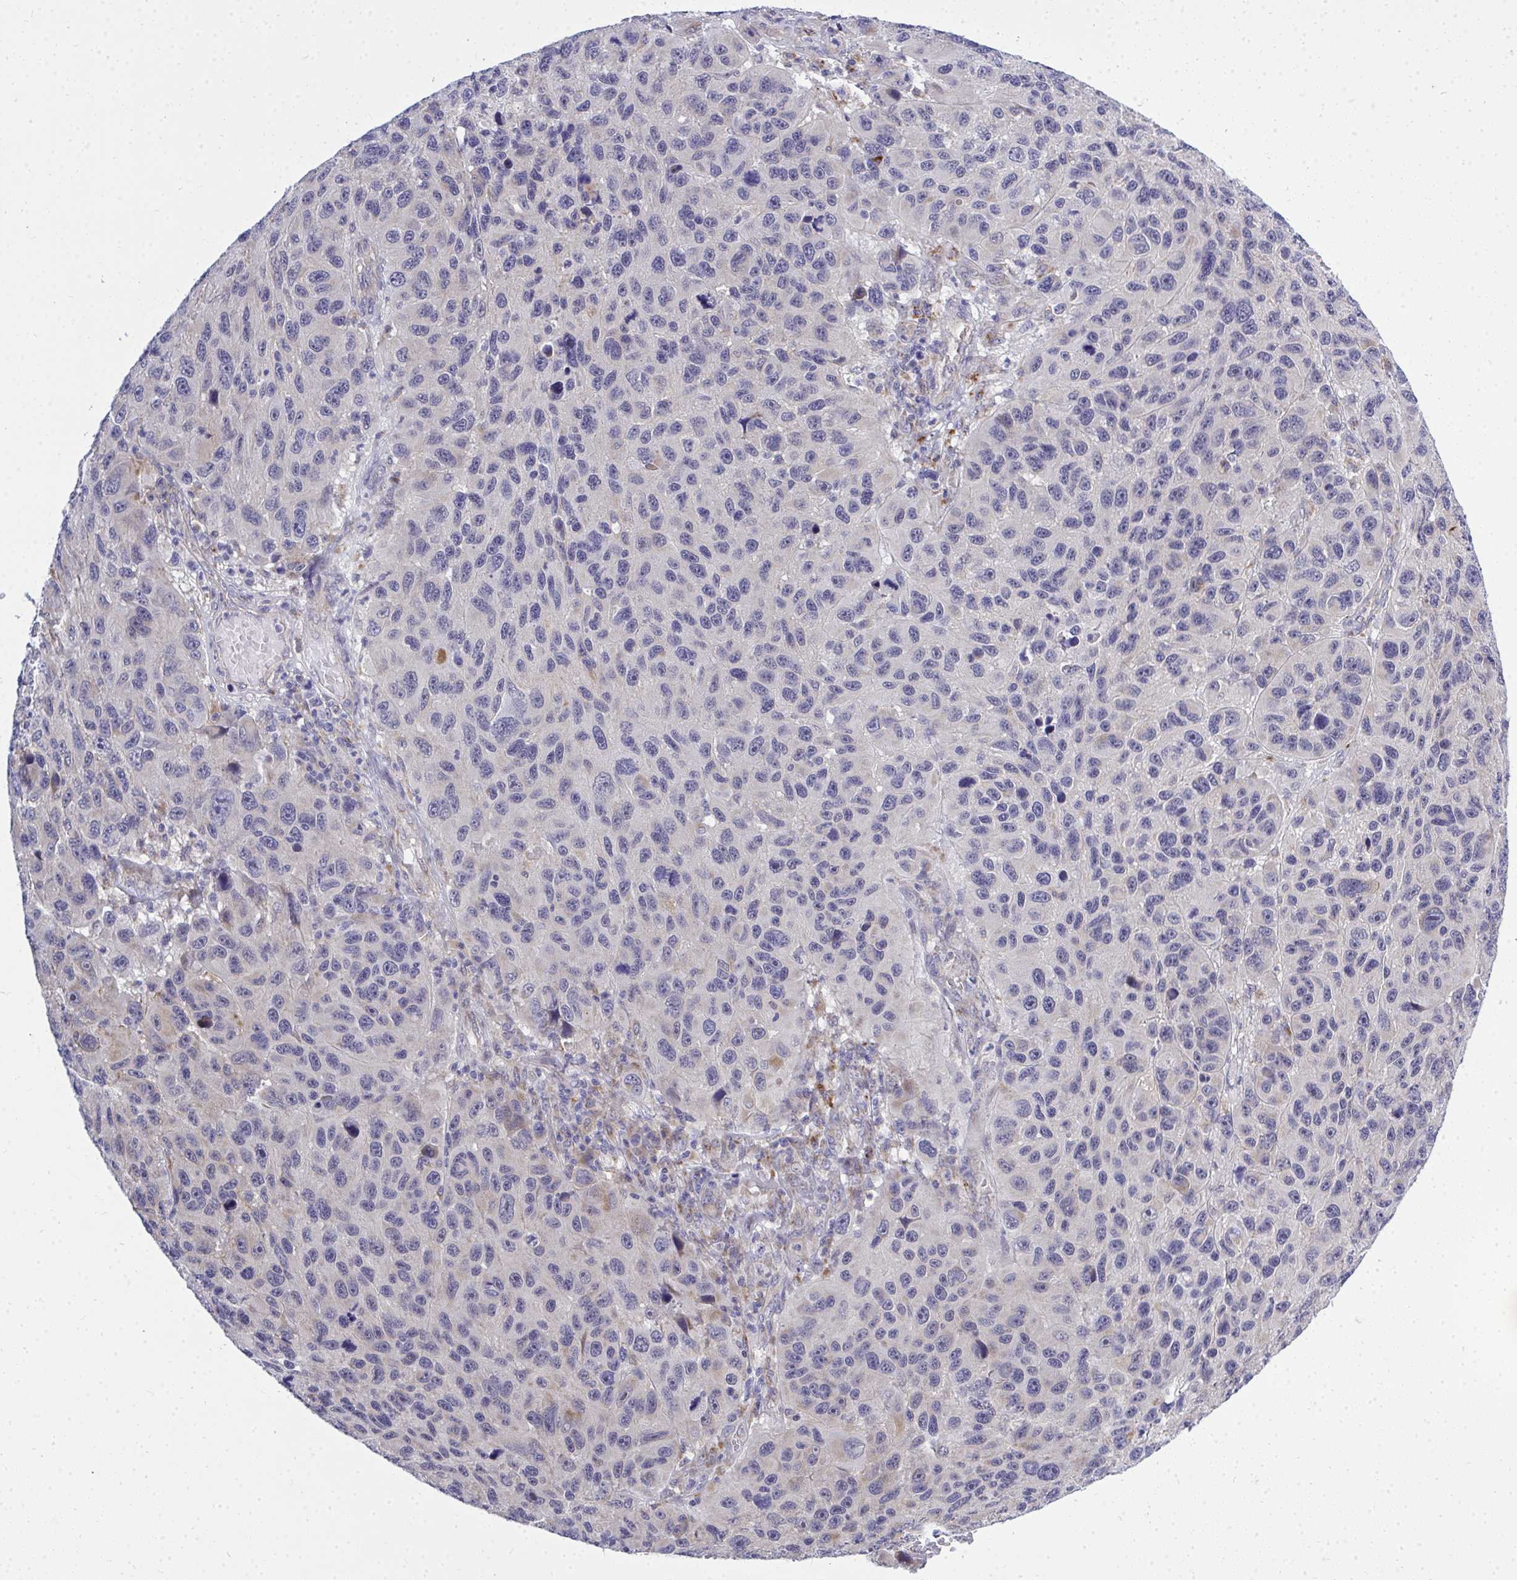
{"staining": {"intensity": "negative", "quantity": "none", "location": "none"}, "tissue": "melanoma", "cell_type": "Tumor cells", "image_type": "cancer", "snomed": [{"axis": "morphology", "description": "Malignant melanoma, NOS"}, {"axis": "topography", "description": "Skin"}], "caption": "This photomicrograph is of malignant melanoma stained with IHC to label a protein in brown with the nuclei are counter-stained blue. There is no expression in tumor cells.", "gene": "XAF1", "patient": {"sex": "male", "age": 53}}